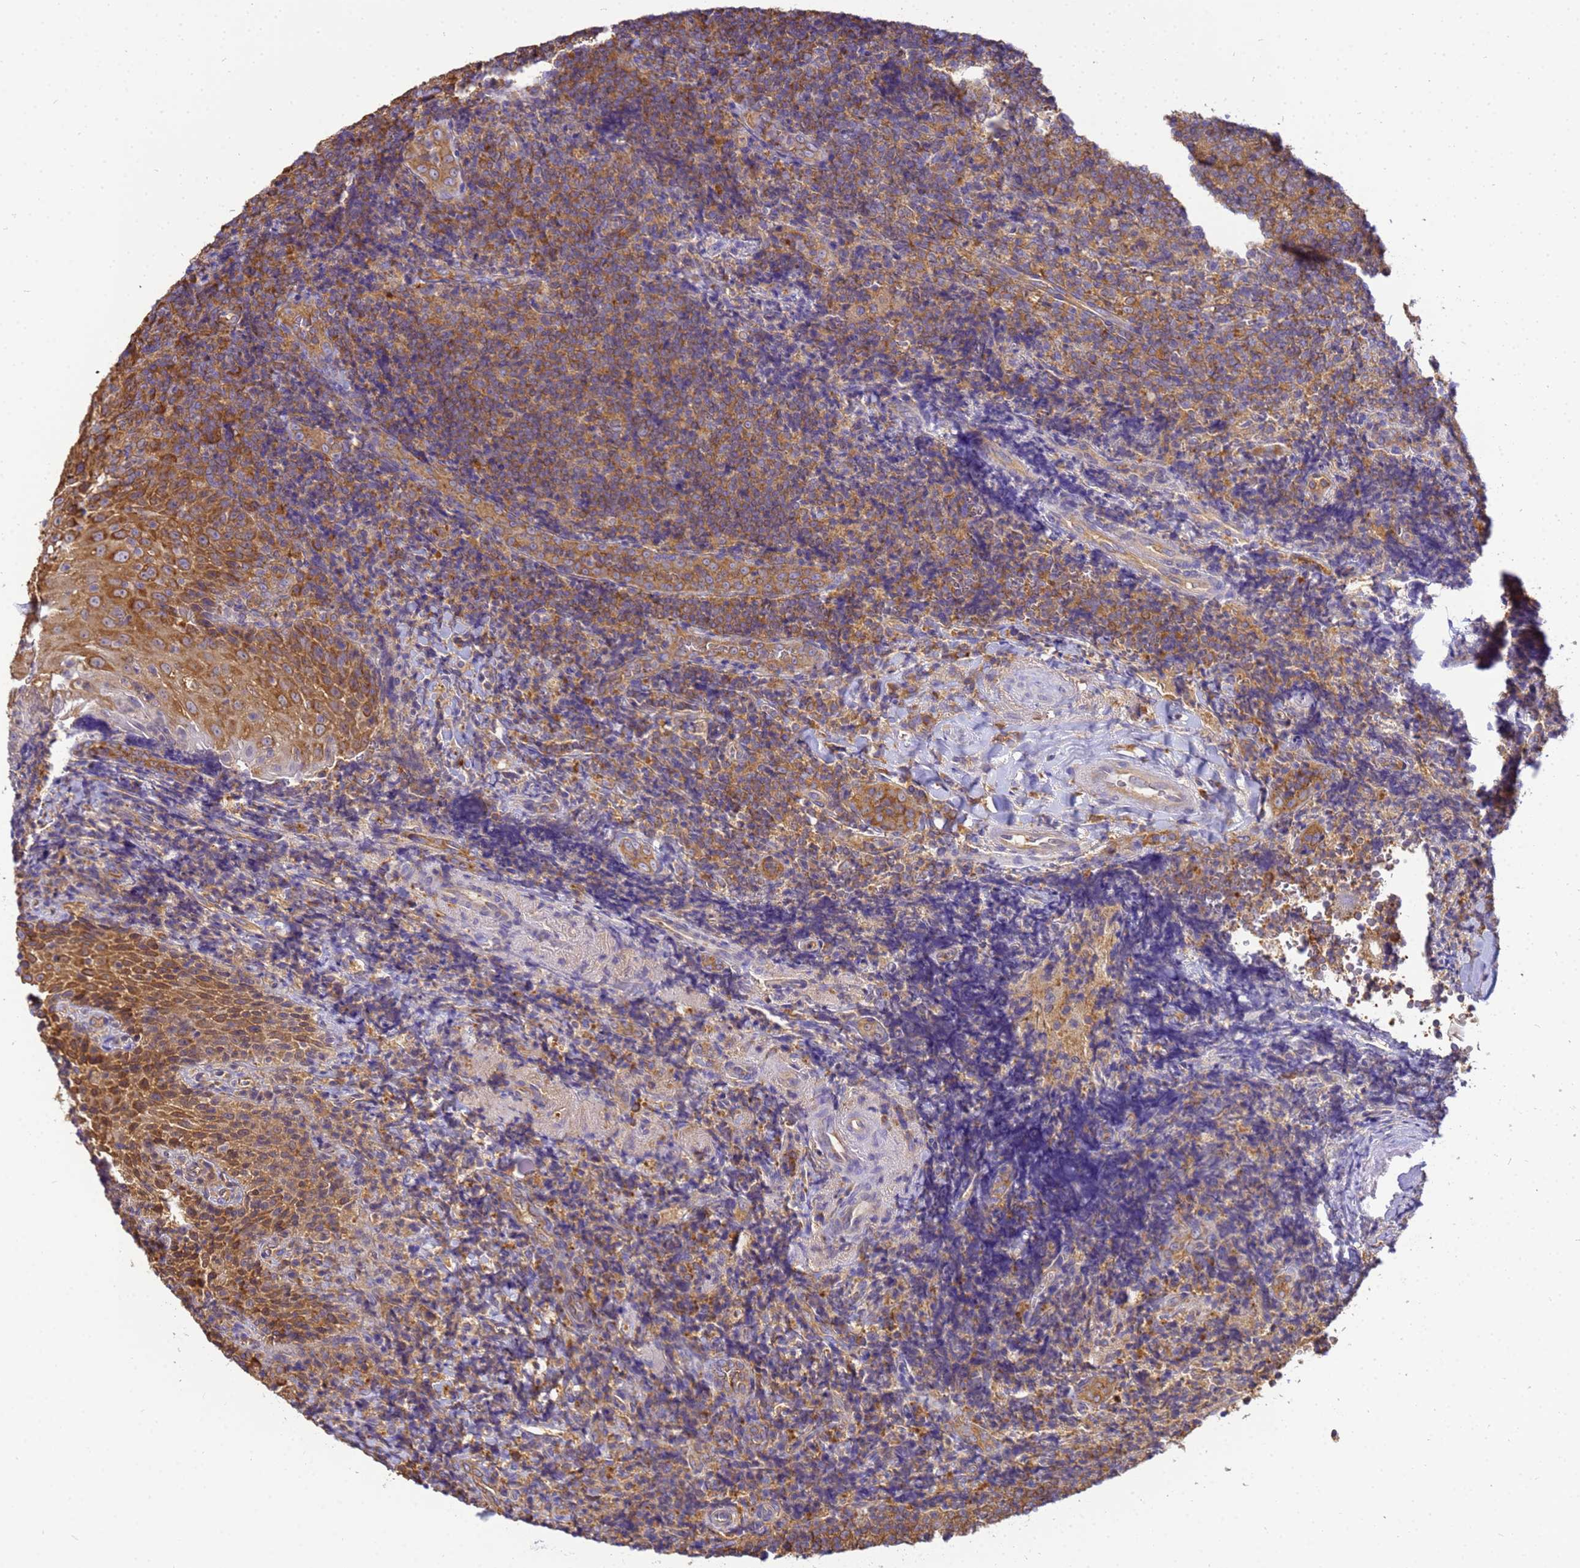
{"staining": {"intensity": "moderate", "quantity": ">75%", "location": "cytoplasmic/membranous"}, "tissue": "tonsil", "cell_type": "Germinal center cells", "image_type": "normal", "snomed": [{"axis": "morphology", "description": "Normal tissue, NOS"}, {"axis": "topography", "description": "Tonsil"}], "caption": "Protein staining of normal tonsil demonstrates moderate cytoplasmic/membranous expression in about >75% of germinal center cells. Using DAB (brown) and hematoxylin (blue) stains, captured at high magnification using brightfield microscopy.", "gene": "NARS1", "patient": {"sex": "male", "age": 37}}